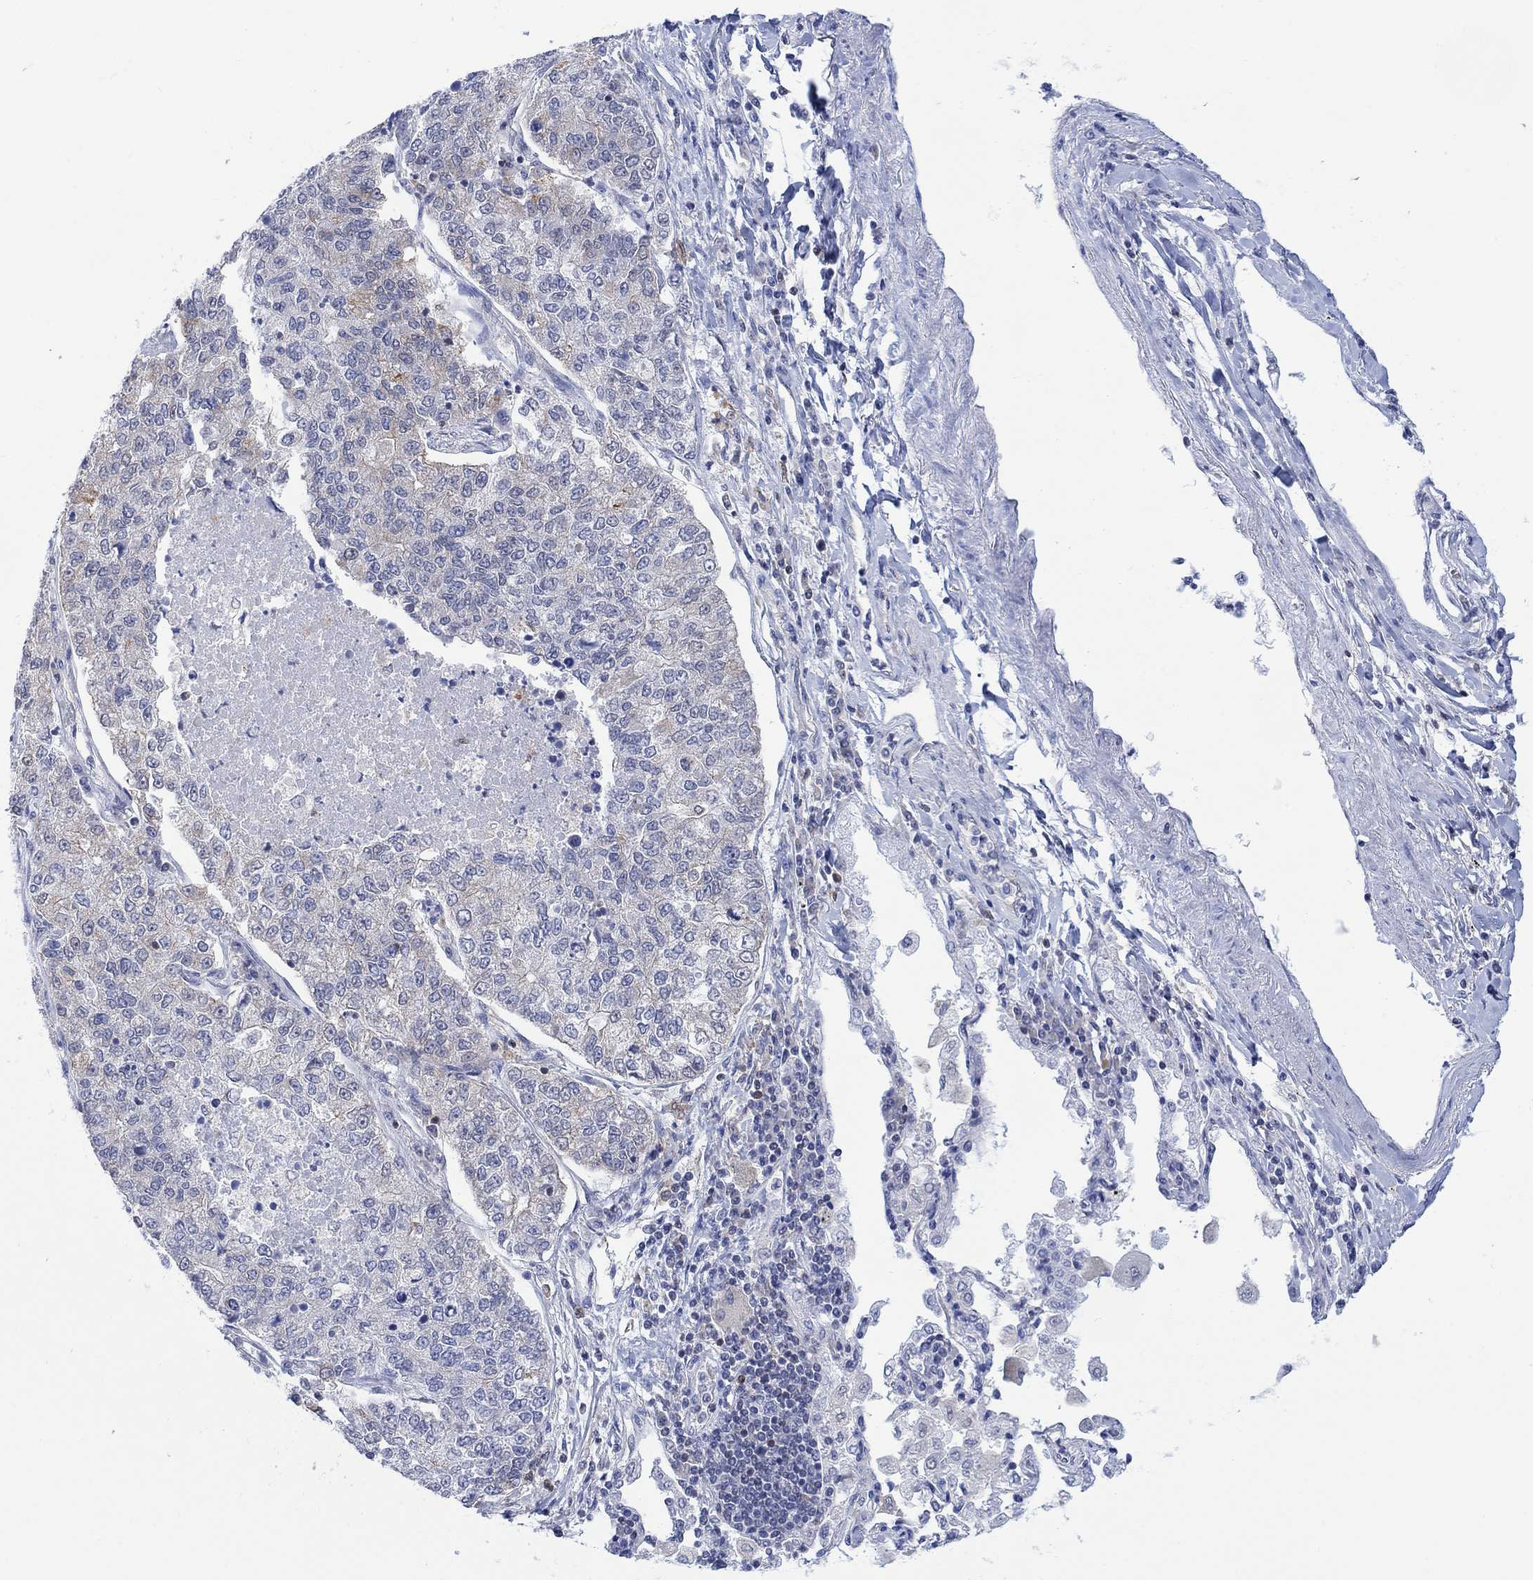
{"staining": {"intensity": "moderate", "quantity": "<25%", "location": "cytoplasmic/membranous"}, "tissue": "lung cancer", "cell_type": "Tumor cells", "image_type": "cancer", "snomed": [{"axis": "morphology", "description": "Adenocarcinoma, NOS"}, {"axis": "topography", "description": "Lung"}], "caption": "Adenocarcinoma (lung) stained with a brown dye exhibits moderate cytoplasmic/membranous positive positivity in about <25% of tumor cells.", "gene": "GBP5", "patient": {"sex": "male", "age": 49}}